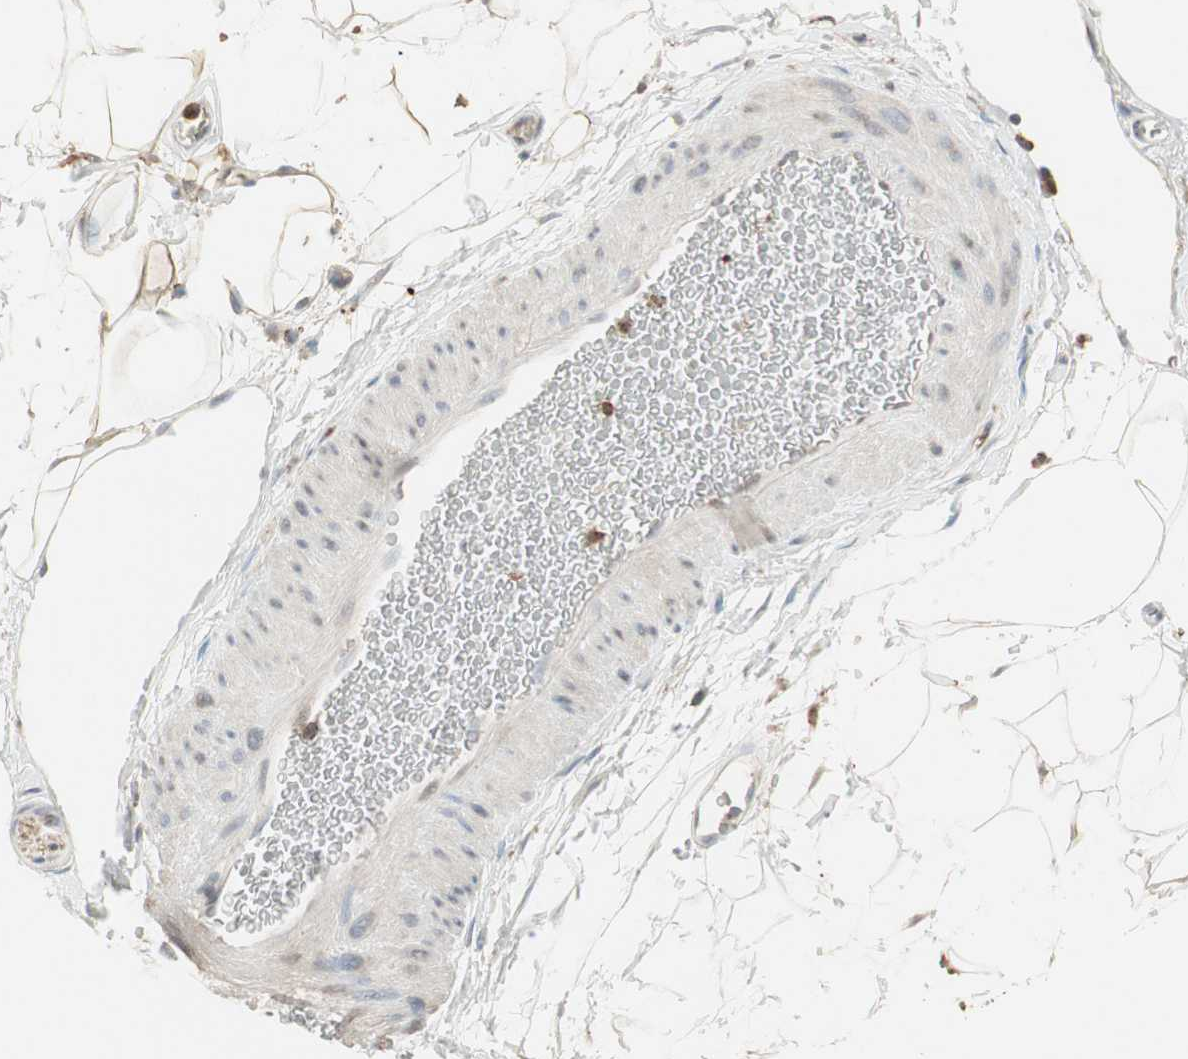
{"staining": {"intensity": "moderate", "quantity": "25%-75%", "location": "cytoplasmic/membranous"}, "tissue": "adipose tissue", "cell_type": "Adipocytes", "image_type": "normal", "snomed": [{"axis": "morphology", "description": "Normal tissue, NOS"}, {"axis": "topography", "description": "Soft tissue"}], "caption": "DAB immunohistochemical staining of normal human adipose tissue displays moderate cytoplasmic/membranous protein staining in approximately 25%-75% of adipocytes. Using DAB (3,3'-diaminobenzidine) (brown) and hematoxylin (blue) stains, captured at high magnification using brightfield microscopy.", "gene": "MMP3", "patient": {"sex": "male", "age": 72}}